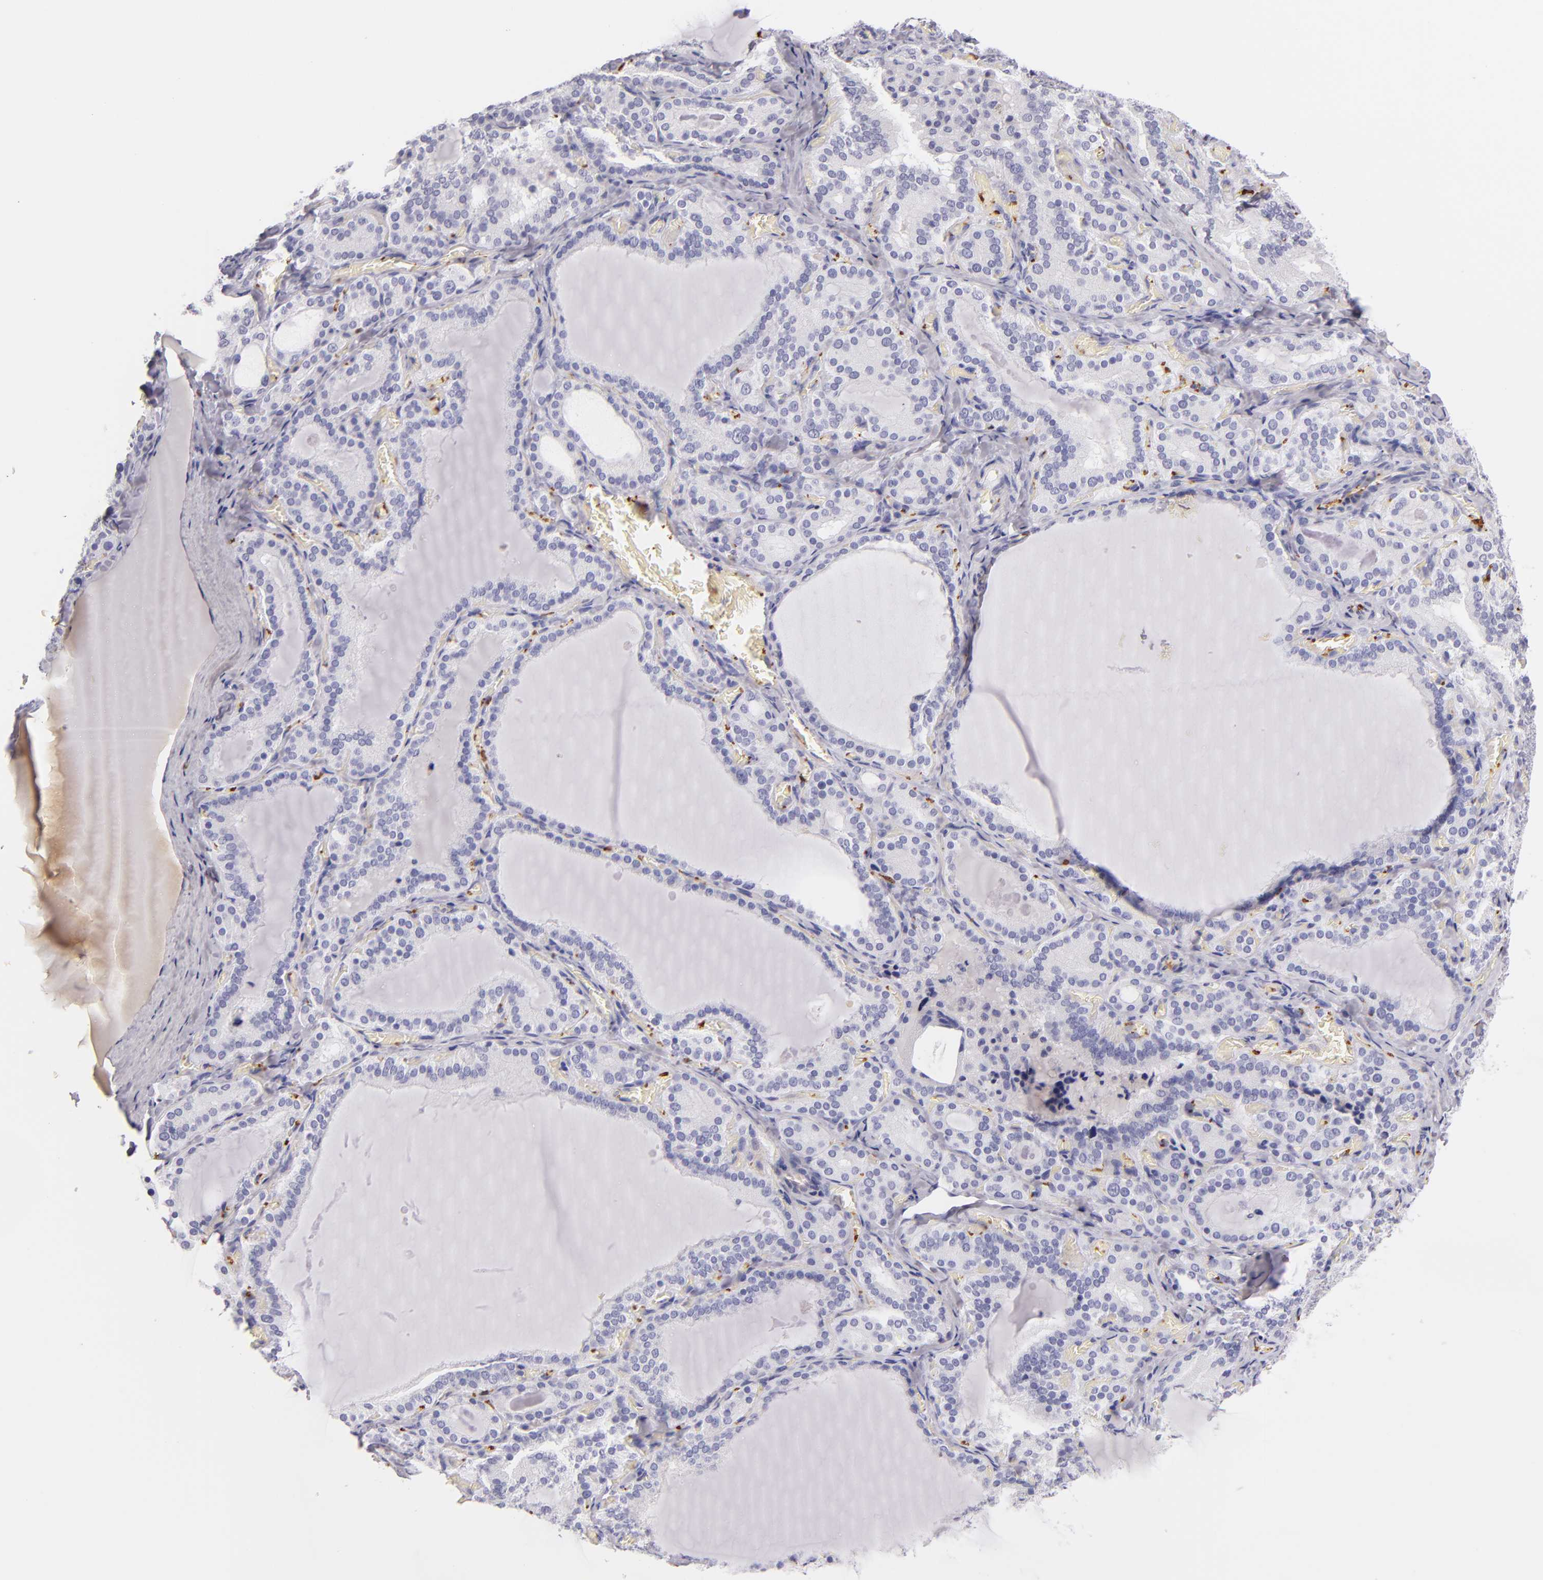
{"staining": {"intensity": "negative", "quantity": "none", "location": "none"}, "tissue": "thyroid gland", "cell_type": "Glandular cells", "image_type": "normal", "snomed": [{"axis": "morphology", "description": "Normal tissue, NOS"}, {"axis": "topography", "description": "Thyroid gland"}], "caption": "This is an immunohistochemistry histopathology image of benign human thyroid gland. There is no expression in glandular cells.", "gene": "GP1BA", "patient": {"sex": "female", "age": 33}}